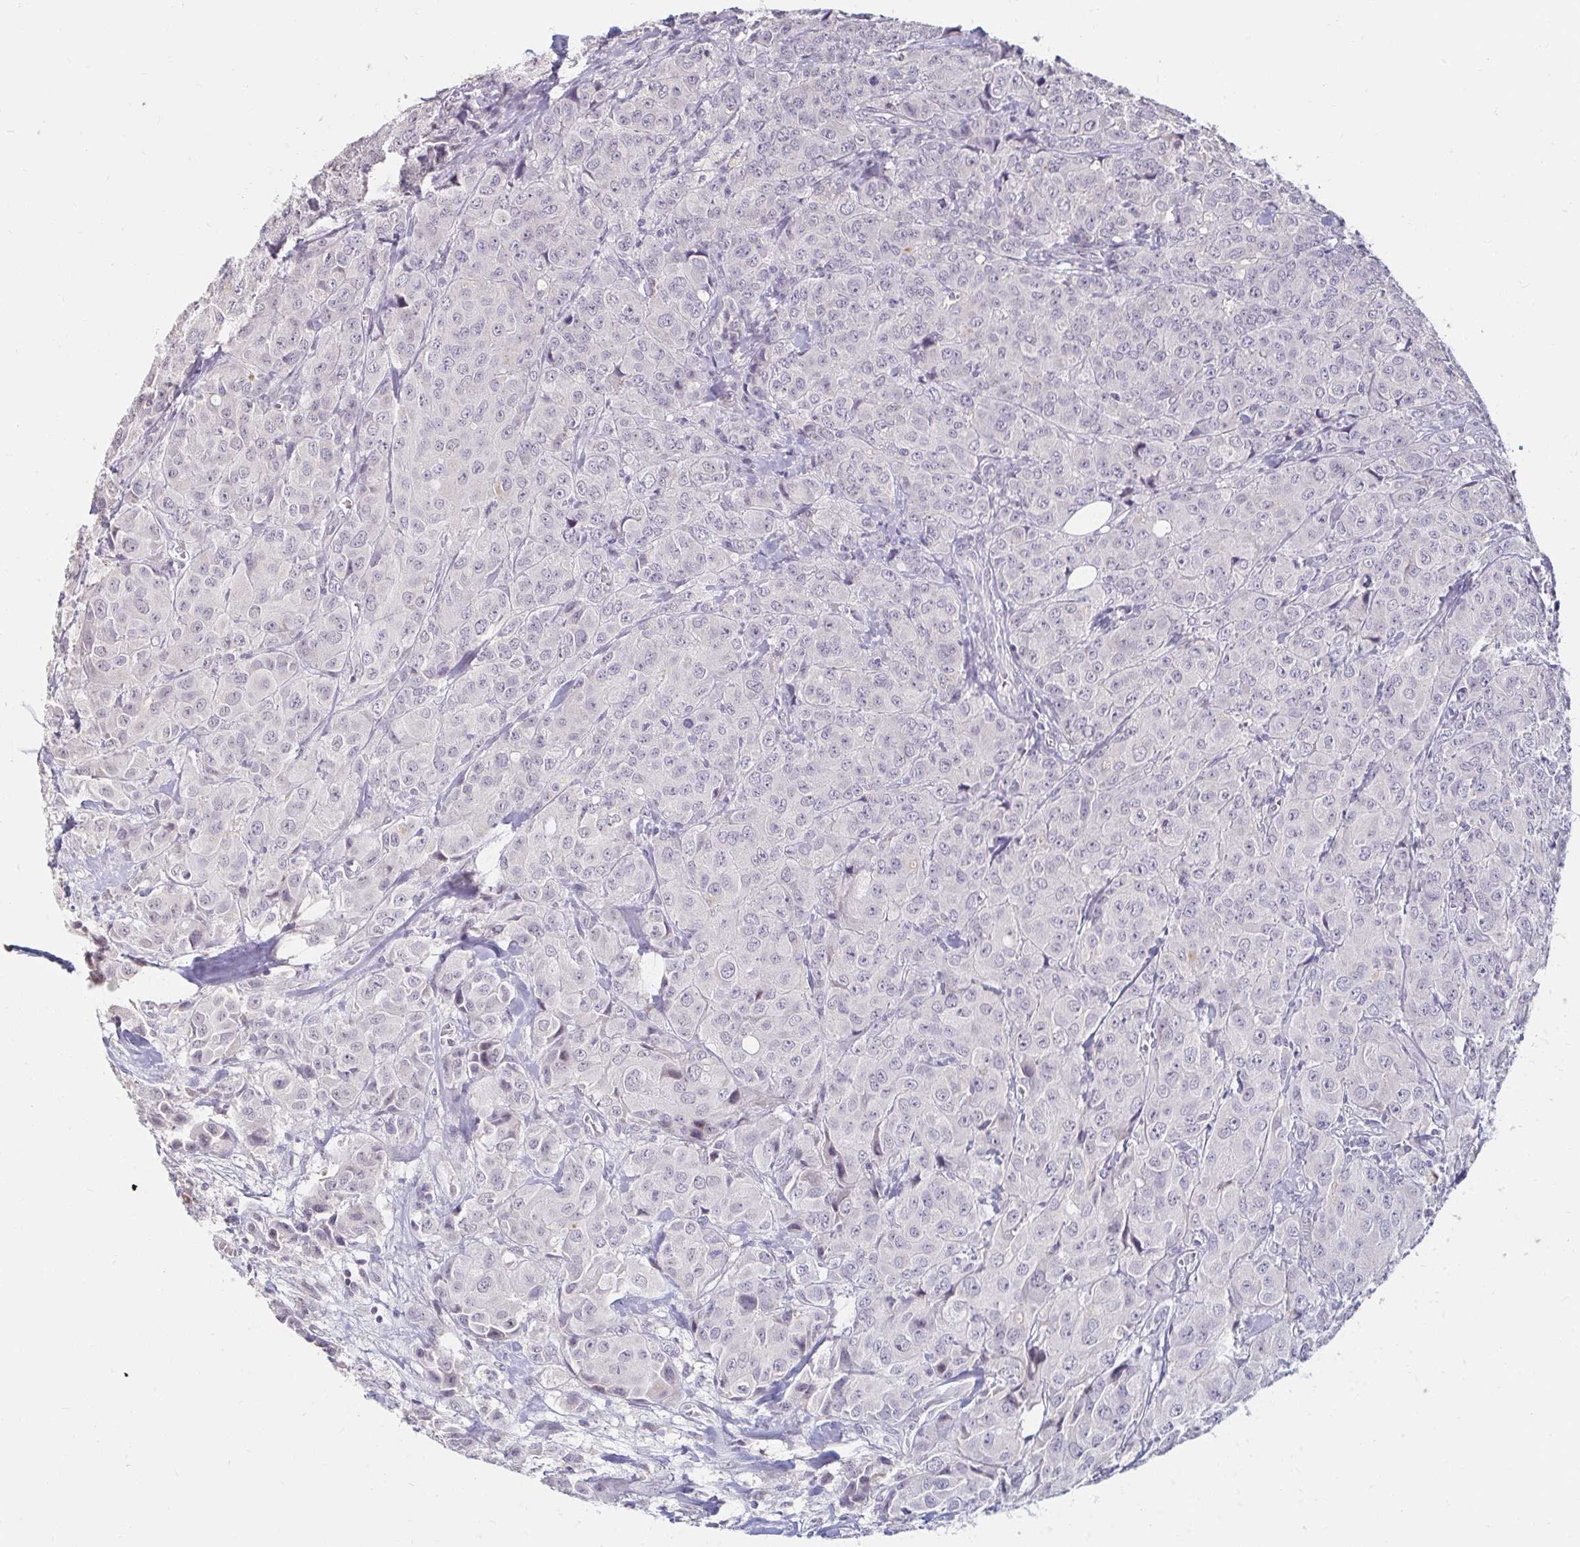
{"staining": {"intensity": "negative", "quantity": "none", "location": "none"}, "tissue": "breast cancer", "cell_type": "Tumor cells", "image_type": "cancer", "snomed": [{"axis": "morphology", "description": "Duct carcinoma"}, {"axis": "topography", "description": "Breast"}], "caption": "Histopathology image shows no significant protein positivity in tumor cells of breast invasive ductal carcinoma.", "gene": "DDN", "patient": {"sex": "female", "age": 43}}